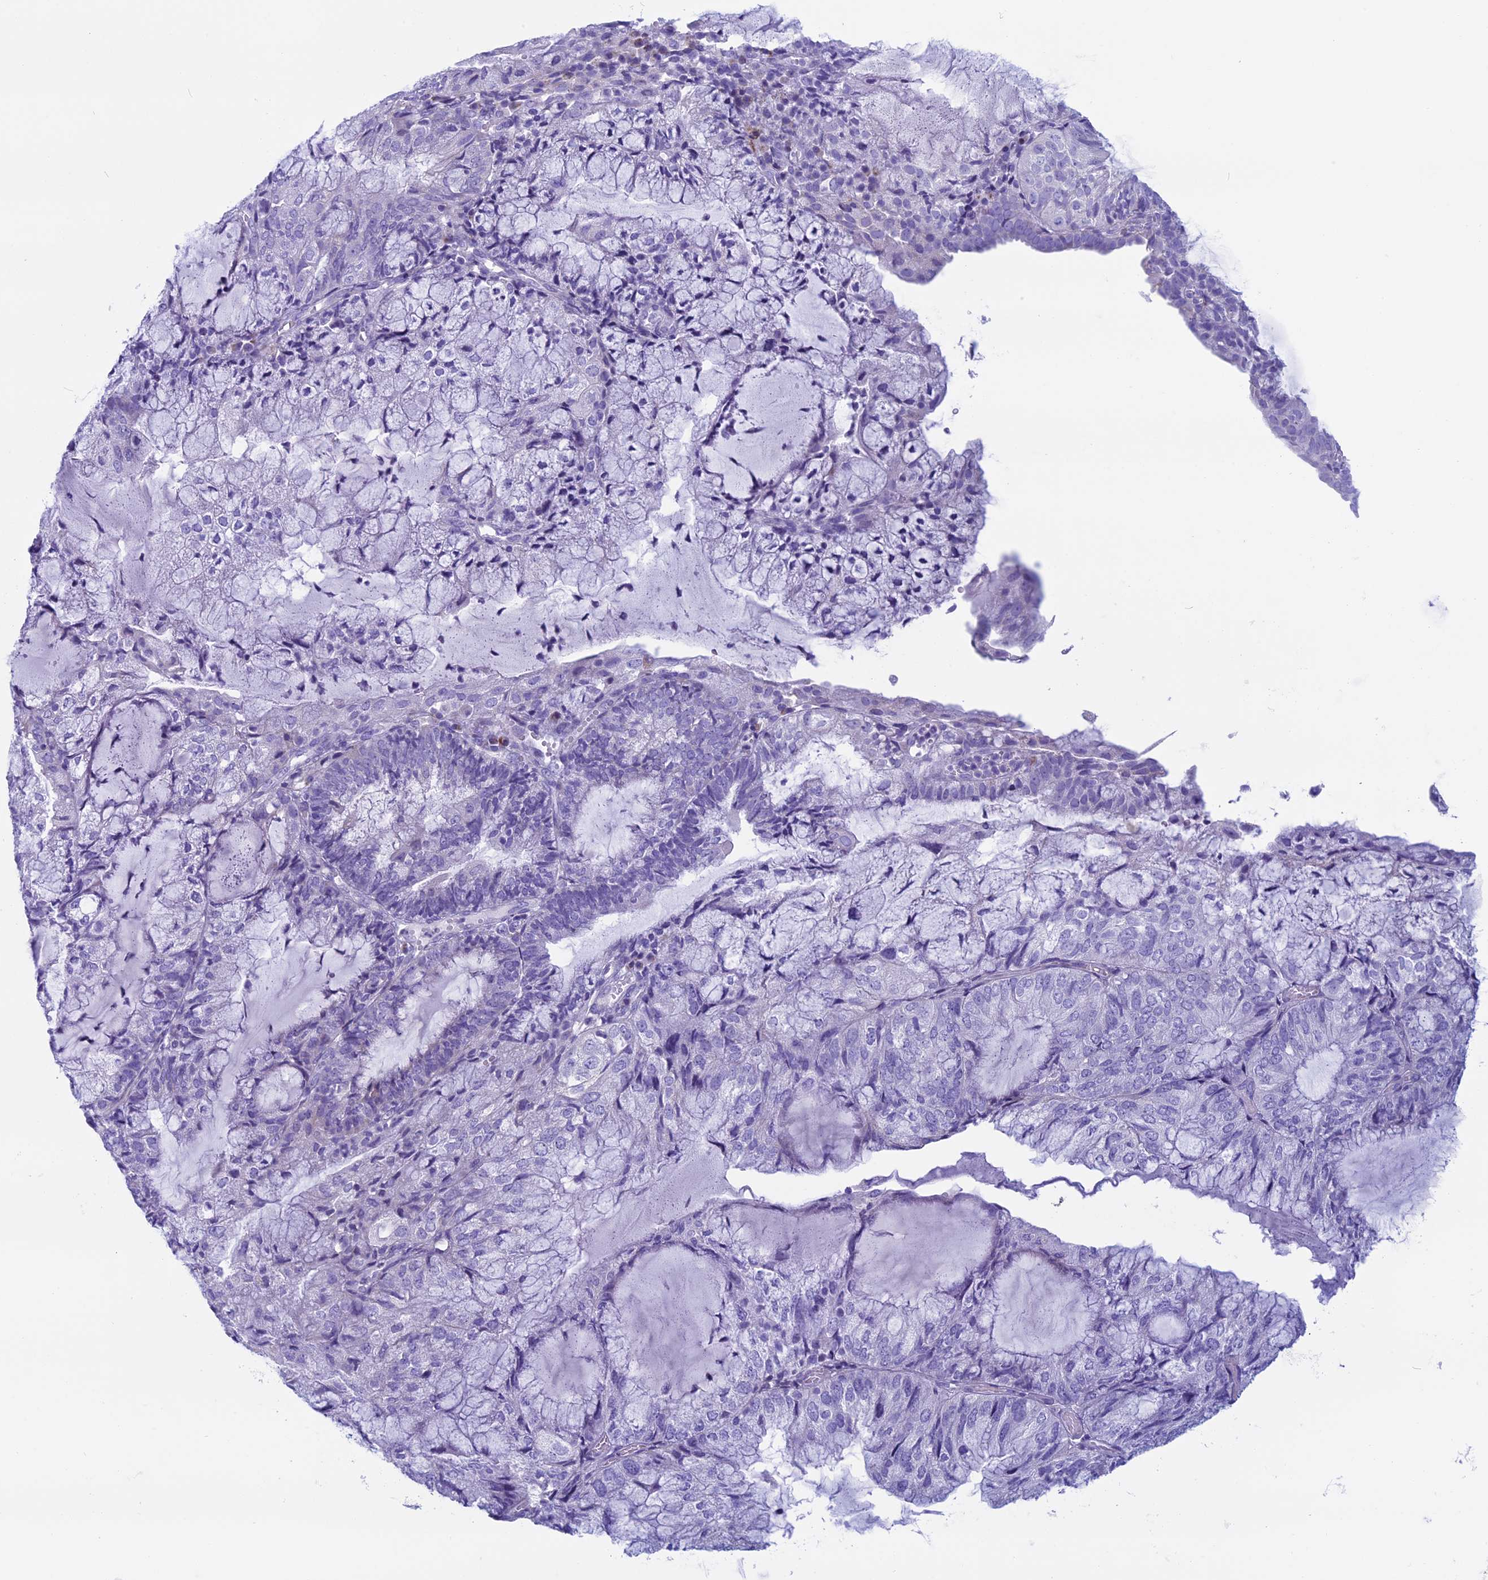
{"staining": {"intensity": "negative", "quantity": "none", "location": "none"}, "tissue": "endometrial cancer", "cell_type": "Tumor cells", "image_type": "cancer", "snomed": [{"axis": "morphology", "description": "Adenocarcinoma, NOS"}, {"axis": "topography", "description": "Endometrium"}], "caption": "A photomicrograph of adenocarcinoma (endometrial) stained for a protein displays no brown staining in tumor cells. (IHC, brightfield microscopy, high magnification).", "gene": "ZNF563", "patient": {"sex": "female", "age": 81}}